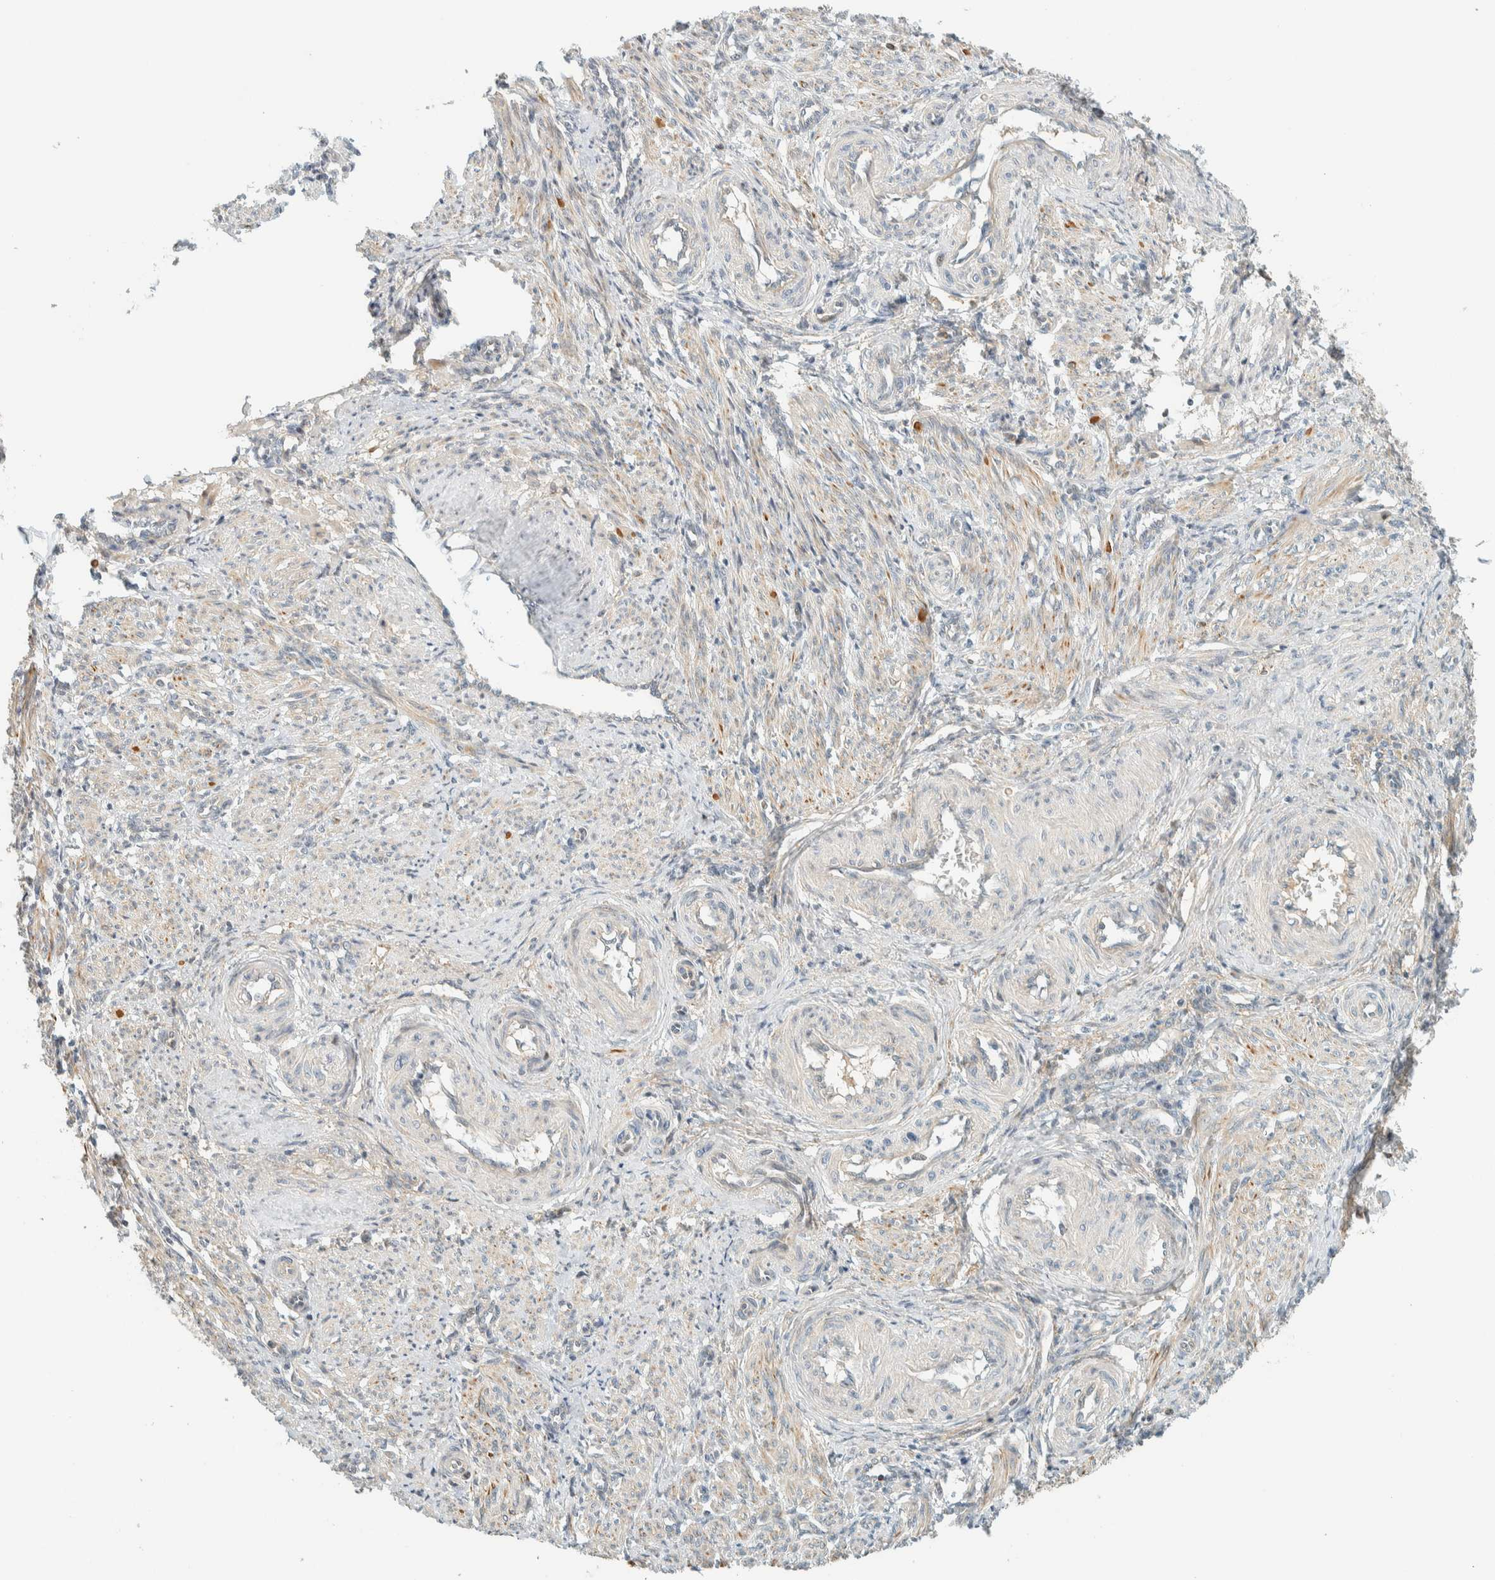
{"staining": {"intensity": "moderate", "quantity": "25%-75%", "location": "cytoplasmic/membranous"}, "tissue": "smooth muscle", "cell_type": "Smooth muscle cells", "image_type": "normal", "snomed": [{"axis": "morphology", "description": "Normal tissue, NOS"}, {"axis": "topography", "description": "Endometrium"}], "caption": "Immunohistochemical staining of benign smooth muscle shows medium levels of moderate cytoplasmic/membranous expression in about 25%-75% of smooth muscle cells.", "gene": "CCDC171", "patient": {"sex": "female", "age": 33}}